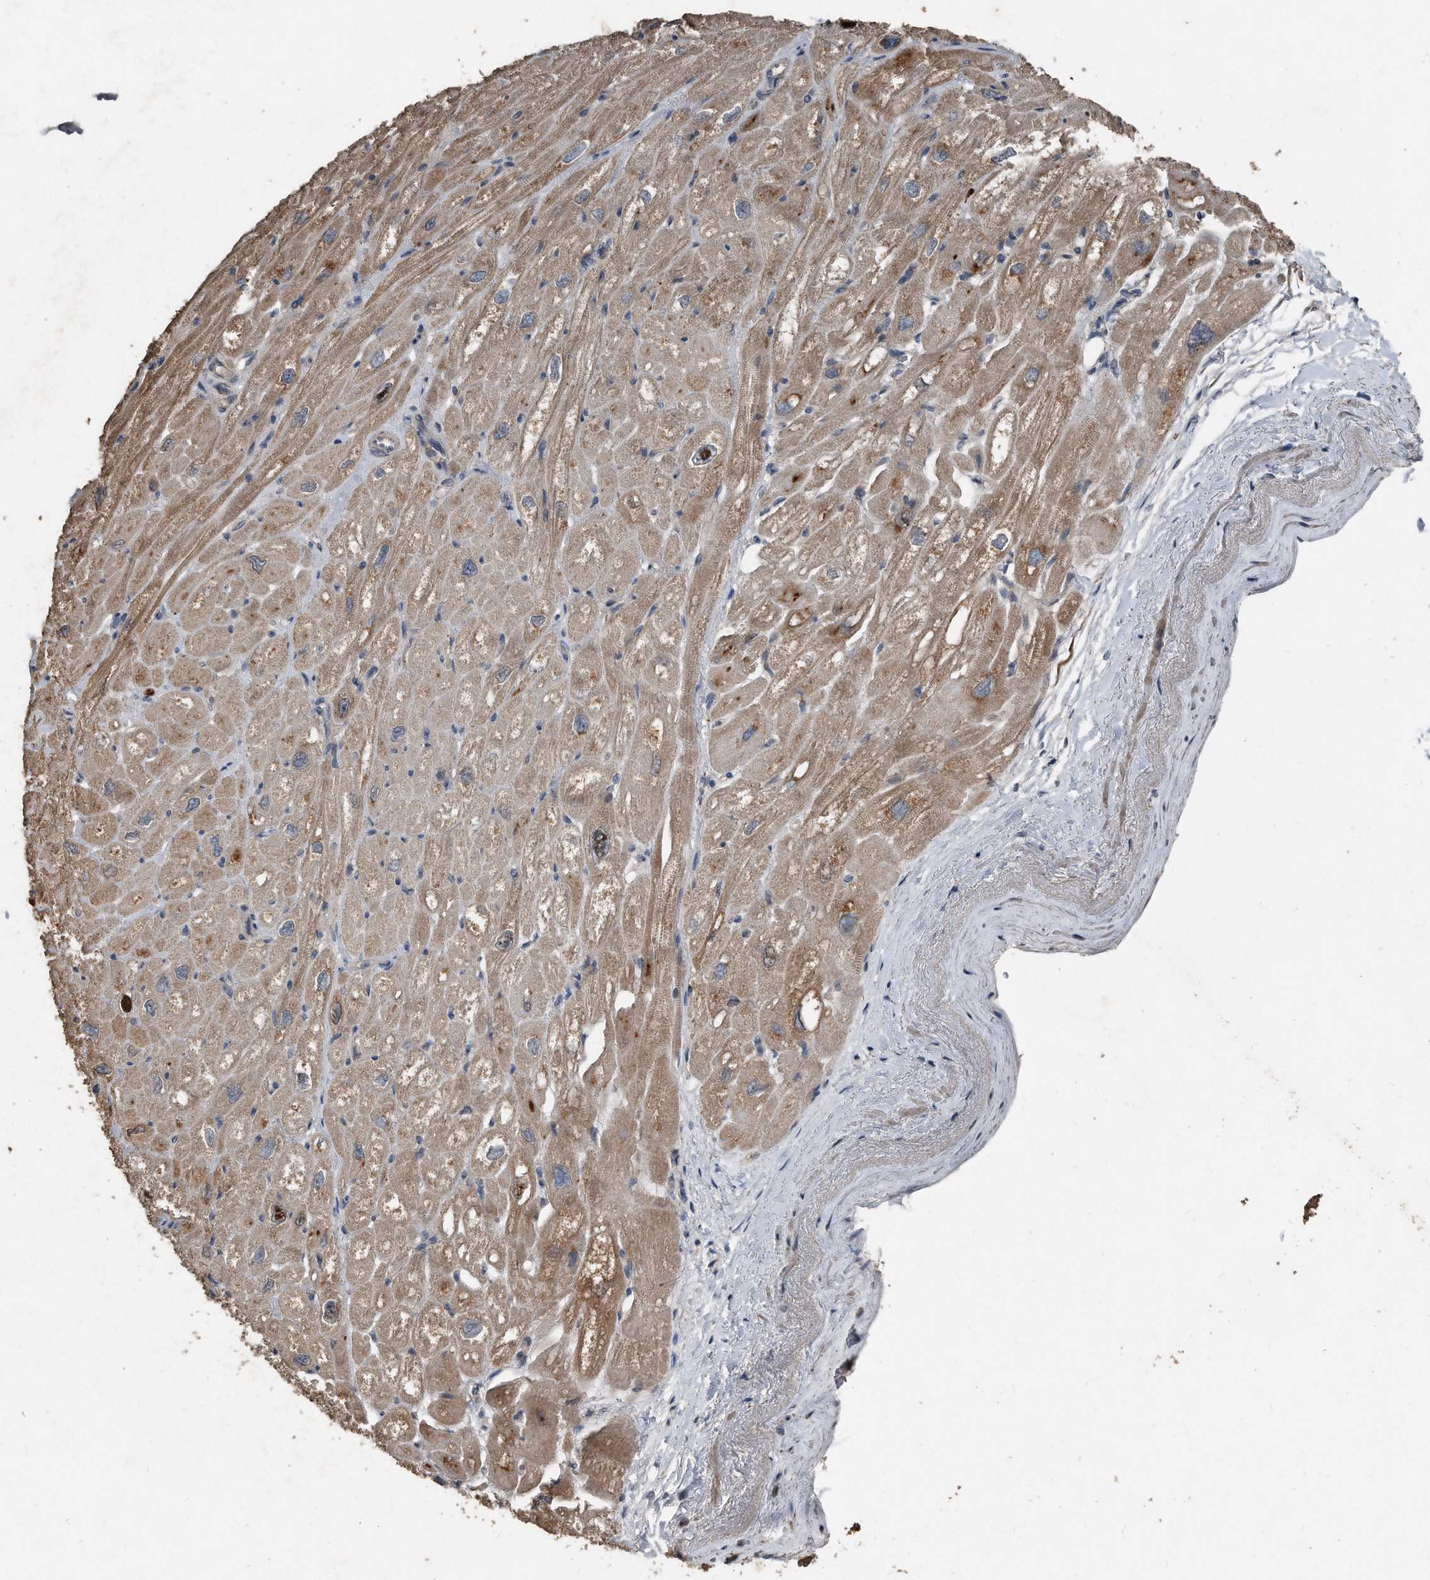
{"staining": {"intensity": "moderate", "quantity": ">75%", "location": "cytoplasmic/membranous"}, "tissue": "heart muscle", "cell_type": "Cardiomyocytes", "image_type": "normal", "snomed": [{"axis": "morphology", "description": "Normal tissue, NOS"}, {"axis": "topography", "description": "Heart"}], "caption": "Approximately >75% of cardiomyocytes in normal human heart muscle demonstrate moderate cytoplasmic/membranous protein expression as visualized by brown immunohistochemical staining.", "gene": "ANKRD10", "patient": {"sex": "male", "age": 50}}